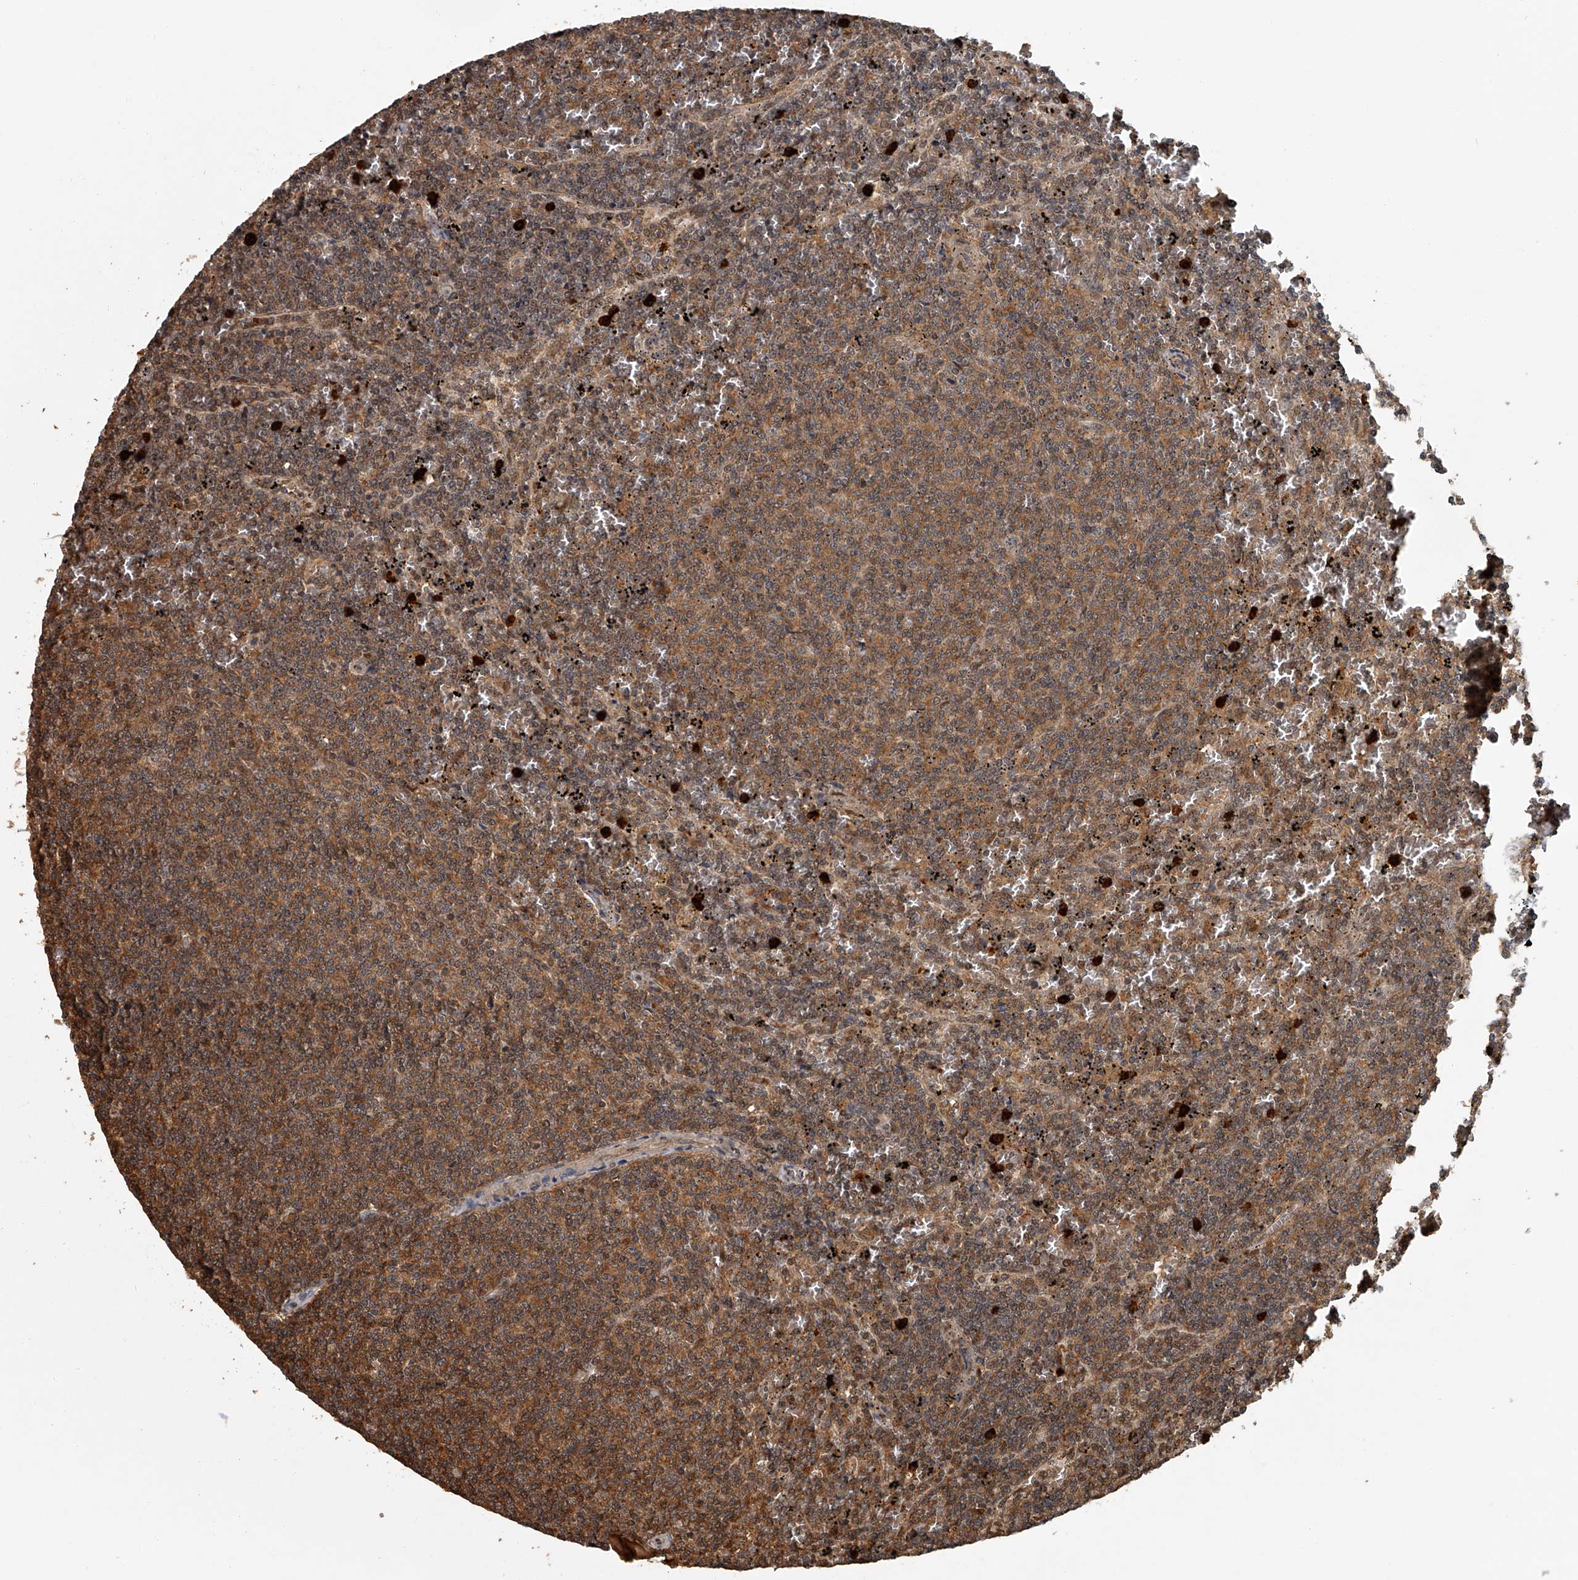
{"staining": {"intensity": "moderate", "quantity": ">75%", "location": "cytoplasmic/membranous"}, "tissue": "lymphoma", "cell_type": "Tumor cells", "image_type": "cancer", "snomed": [{"axis": "morphology", "description": "Malignant lymphoma, non-Hodgkin's type, Low grade"}, {"axis": "topography", "description": "Spleen"}], "caption": "This photomicrograph reveals immunohistochemistry staining of low-grade malignant lymphoma, non-Hodgkin's type, with medium moderate cytoplasmic/membranous expression in about >75% of tumor cells.", "gene": "PLEKHG1", "patient": {"sex": "female", "age": 50}}